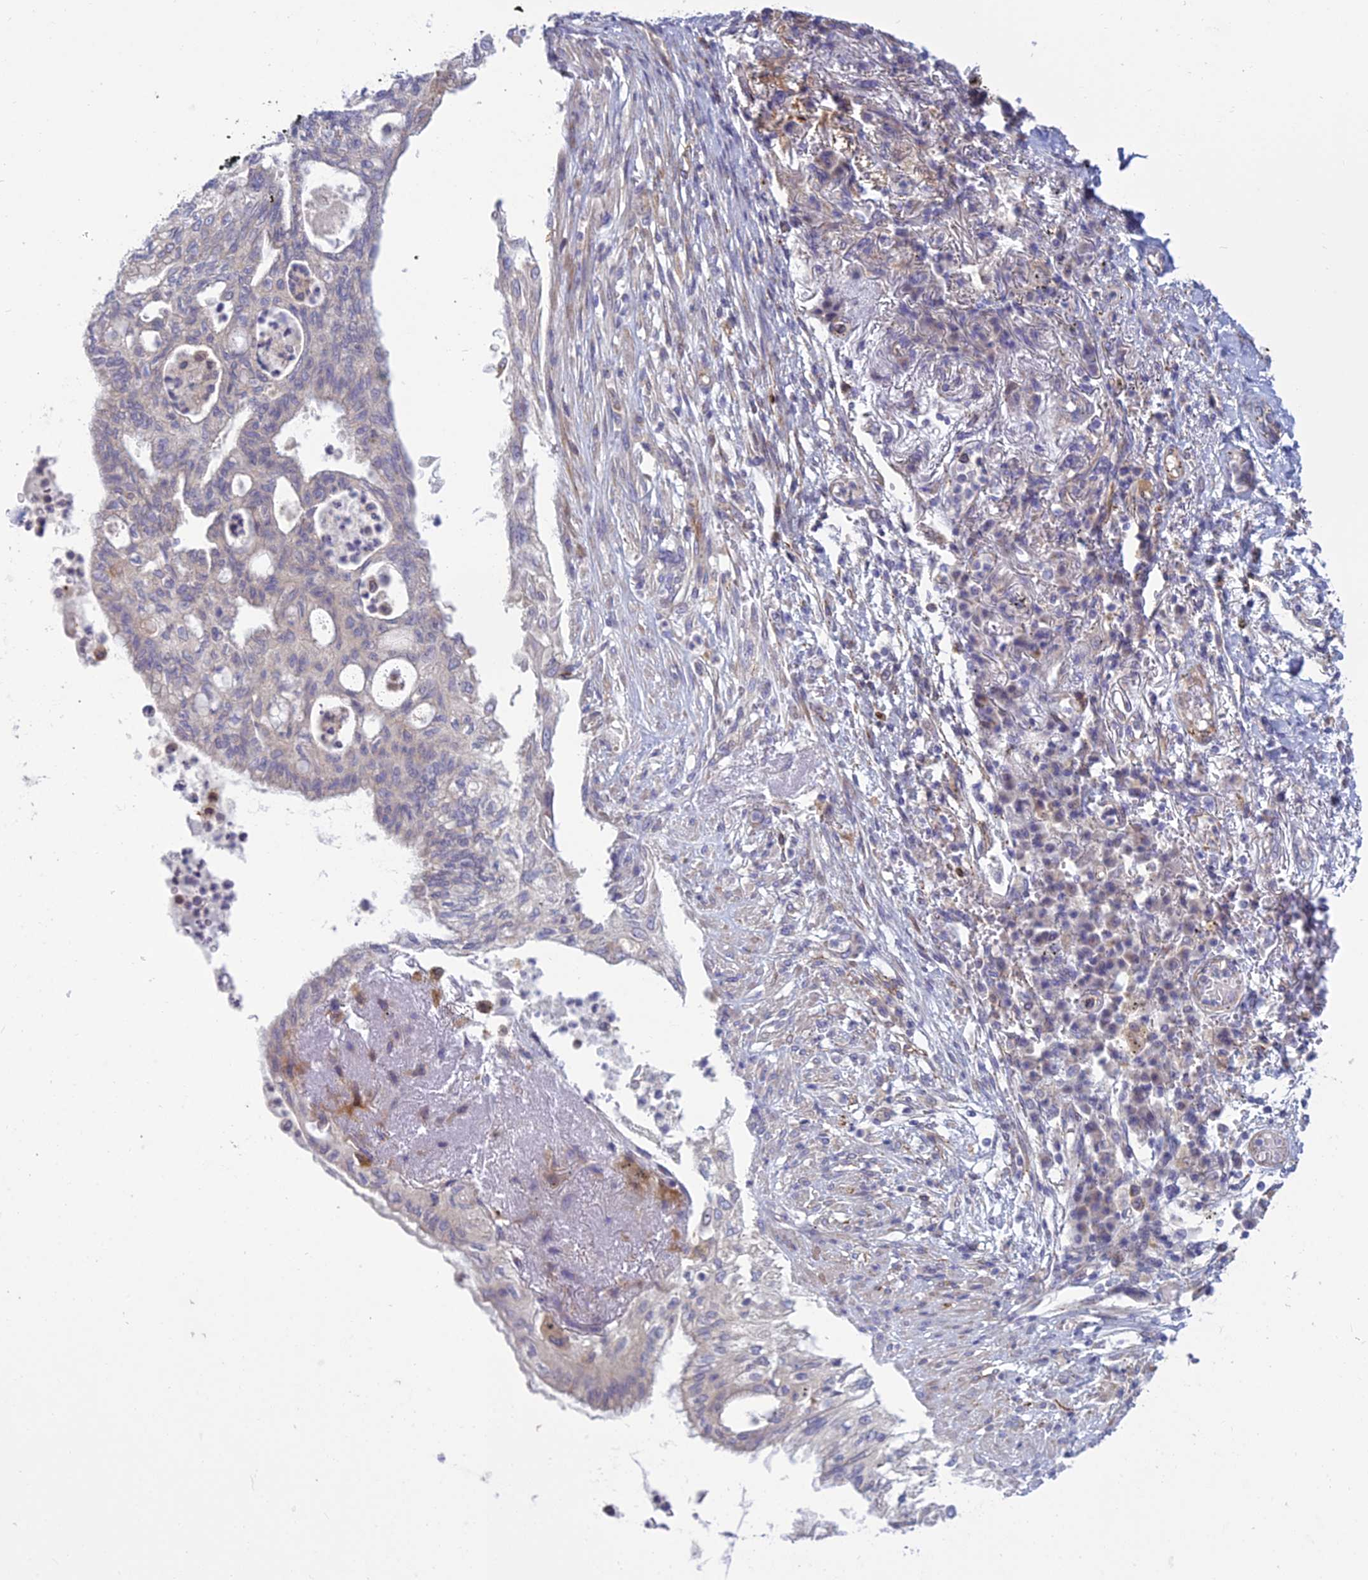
{"staining": {"intensity": "negative", "quantity": "none", "location": "none"}, "tissue": "lung cancer", "cell_type": "Tumor cells", "image_type": "cancer", "snomed": [{"axis": "morphology", "description": "Adenocarcinoma, NOS"}, {"axis": "topography", "description": "Lung"}], "caption": "This photomicrograph is of lung cancer (adenocarcinoma) stained with immunohistochemistry to label a protein in brown with the nuclei are counter-stained blue. There is no staining in tumor cells.", "gene": "DUS2", "patient": {"sex": "female", "age": 70}}